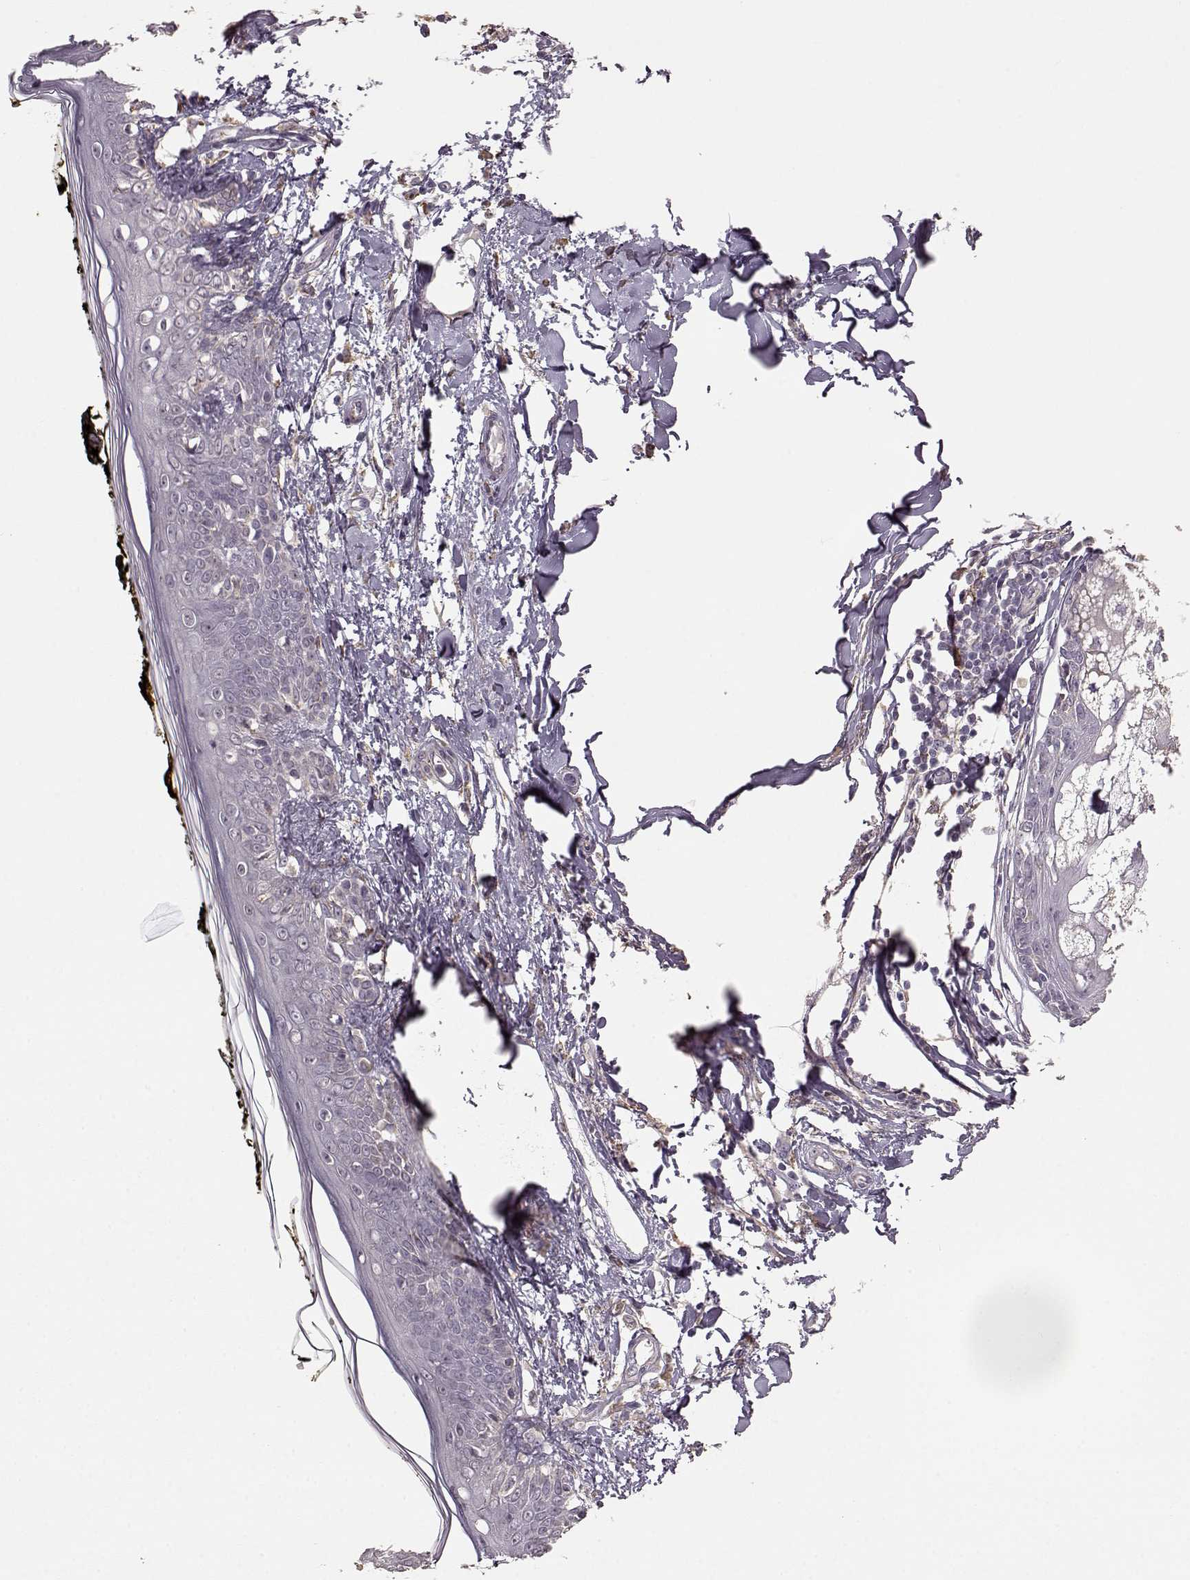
{"staining": {"intensity": "negative", "quantity": "none", "location": "none"}, "tissue": "skin", "cell_type": "Fibroblasts", "image_type": "normal", "snomed": [{"axis": "morphology", "description": "Normal tissue, NOS"}, {"axis": "topography", "description": "Skin"}], "caption": "Image shows no protein positivity in fibroblasts of unremarkable skin. (Stains: DAB (3,3'-diaminobenzidine) immunohistochemistry (IHC) with hematoxylin counter stain, Microscopy: brightfield microscopy at high magnification).", "gene": "GABRG3", "patient": {"sex": "male", "age": 76}}